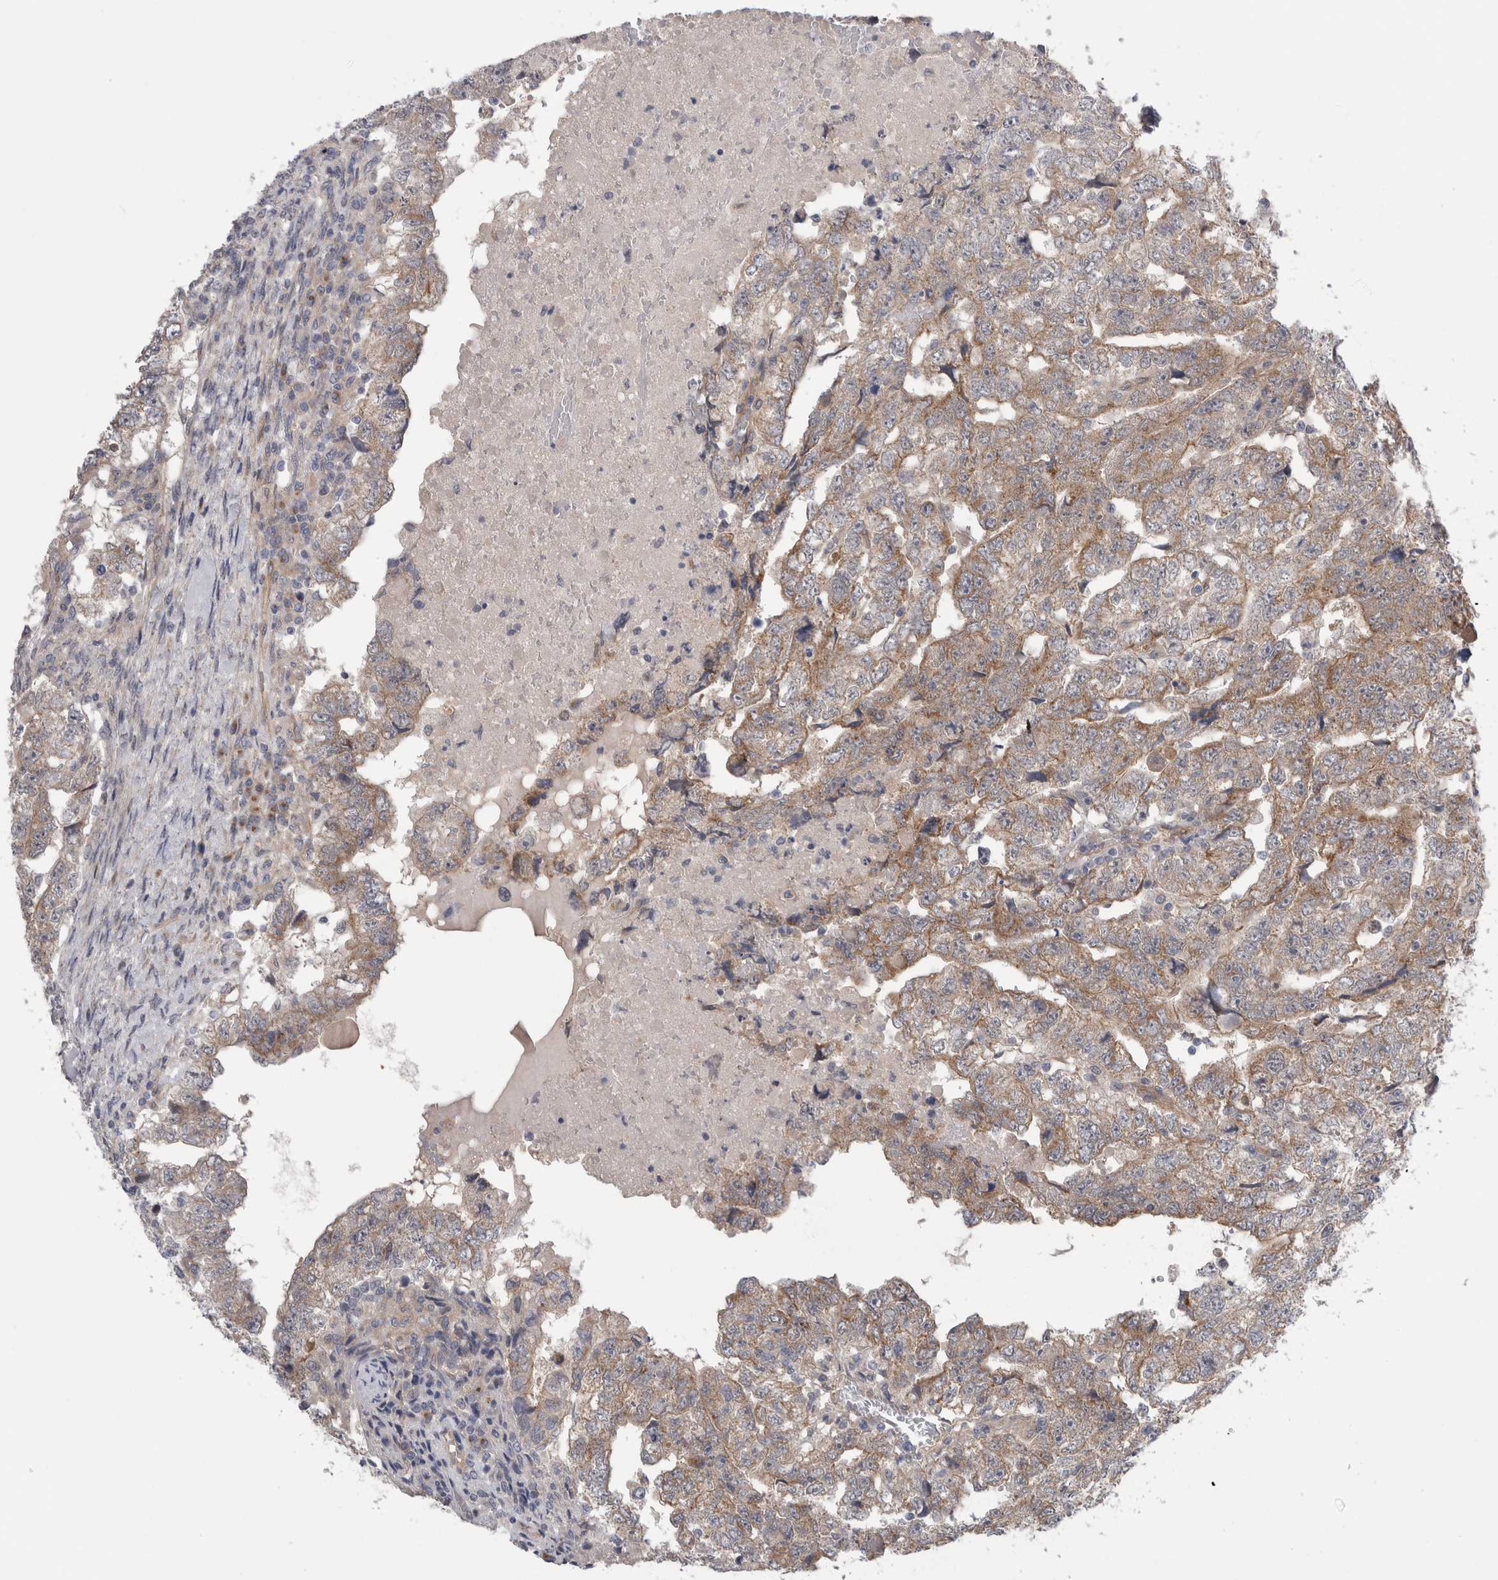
{"staining": {"intensity": "moderate", "quantity": "25%-75%", "location": "cytoplasmic/membranous"}, "tissue": "testis cancer", "cell_type": "Tumor cells", "image_type": "cancer", "snomed": [{"axis": "morphology", "description": "Carcinoma, Embryonal, NOS"}, {"axis": "topography", "description": "Testis"}], "caption": "Embryonal carcinoma (testis) stained with DAB (3,3'-diaminobenzidine) immunohistochemistry (IHC) shows medium levels of moderate cytoplasmic/membranous staining in approximately 25%-75% of tumor cells. (IHC, brightfield microscopy, high magnification).", "gene": "TAFA5", "patient": {"sex": "male", "age": 36}}